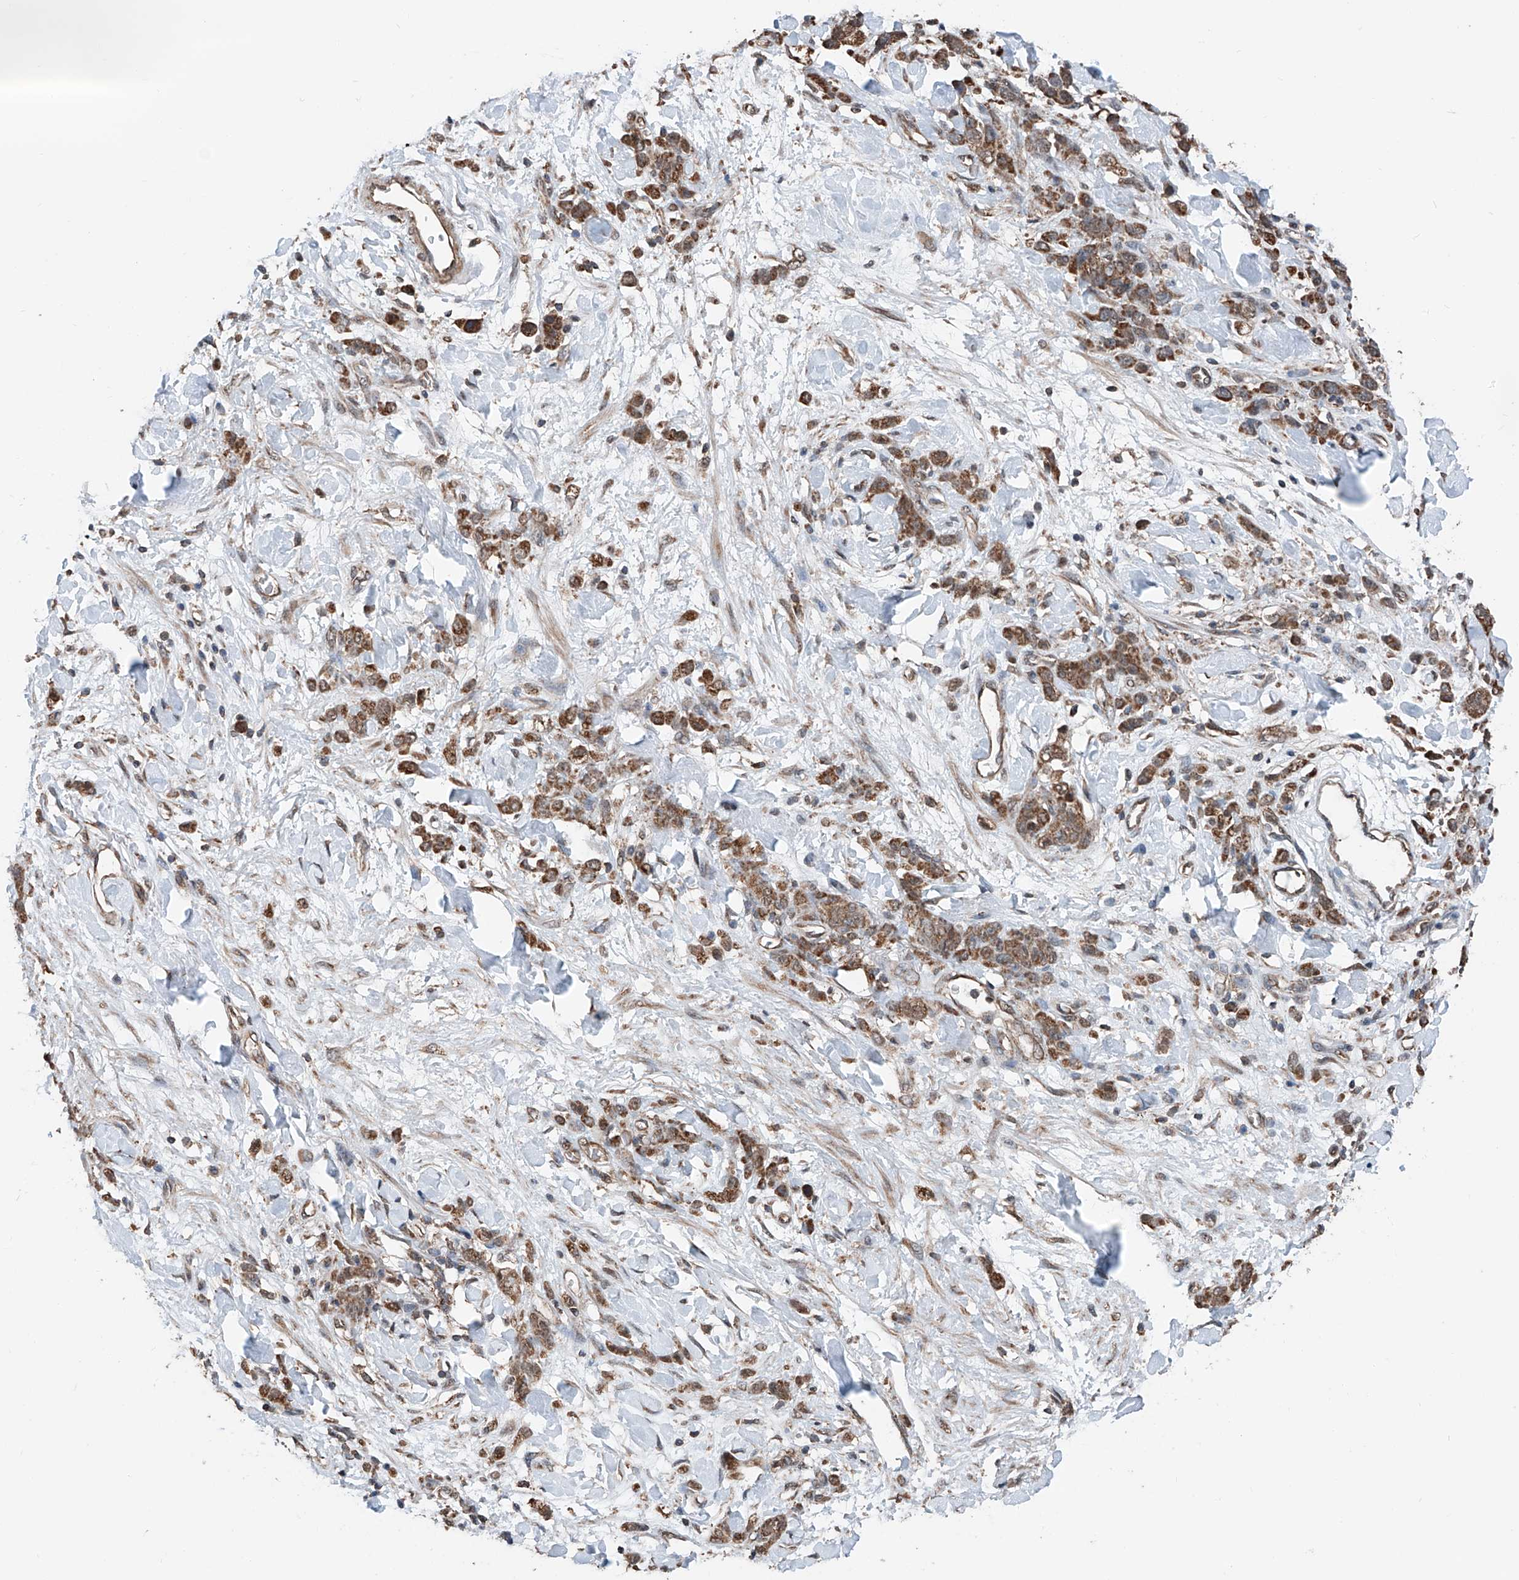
{"staining": {"intensity": "moderate", "quantity": ">75%", "location": "cytoplasmic/membranous"}, "tissue": "stomach cancer", "cell_type": "Tumor cells", "image_type": "cancer", "snomed": [{"axis": "morphology", "description": "Normal tissue, NOS"}, {"axis": "morphology", "description": "Adenocarcinoma, NOS"}, {"axis": "topography", "description": "Stomach"}], "caption": "Tumor cells display medium levels of moderate cytoplasmic/membranous expression in approximately >75% of cells in stomach adenocarcinoma.", "gene": "ZNF445", "patient": {"sex": "male", "age": 82}}